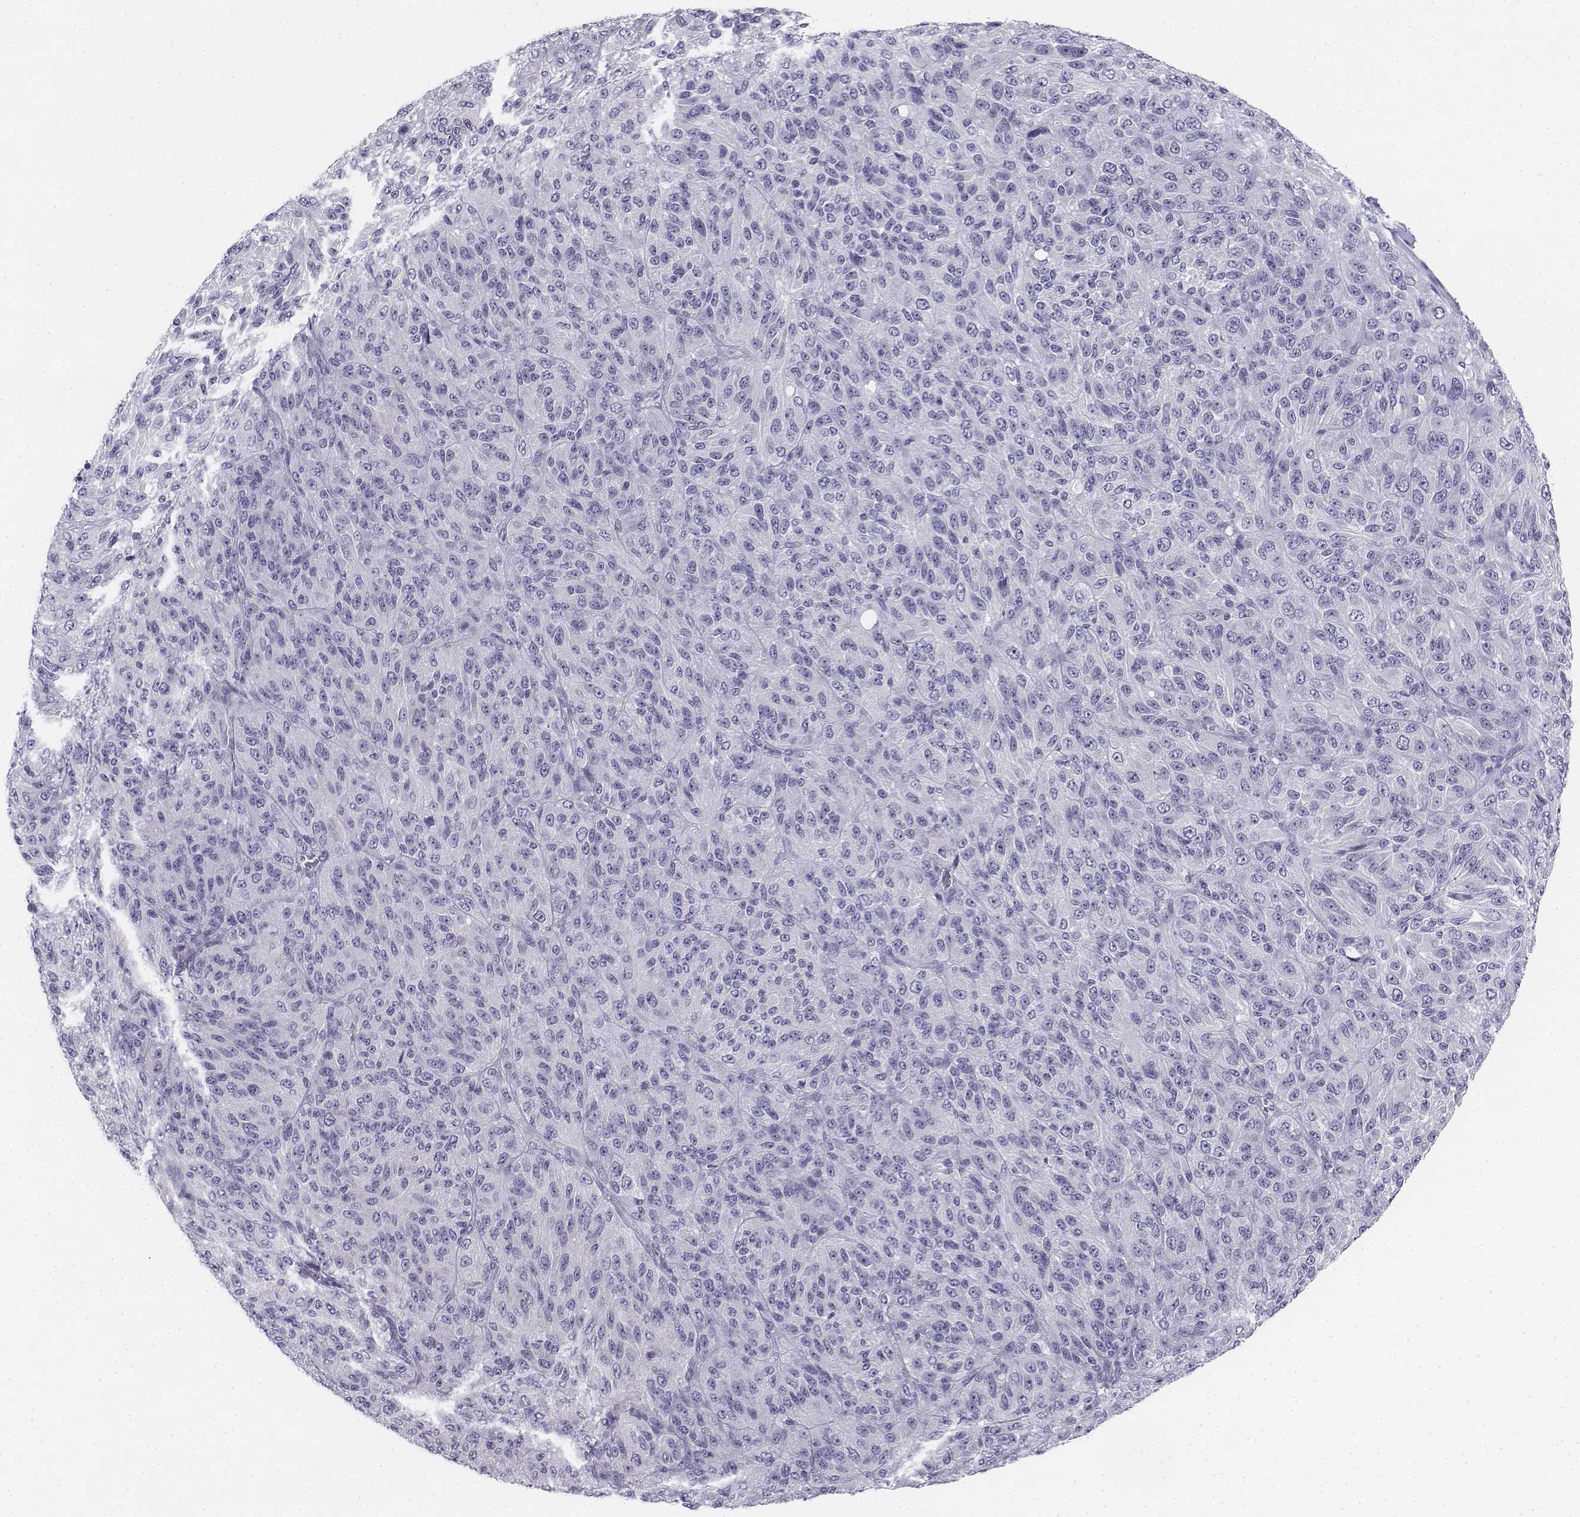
{"staining": {"intensity": "negative", "quantity": "none", "location": "none"}, "tissue": "melanoma", "cell_type": "Tumor cells", "image_type": "cancer", "snomed": [{"axis": "morphology", "description": "Malignant melanoma, Metastatic site"}, {"axis": "topography", "description": "Brain"}], "caption": "Immunohistochemistry (IHC) histopathology image of human melanoma stained for a protein (brown), which displays no staining in tumor cells.", "gene": "TH", "patient": {"sex": "female", "age": 56}}